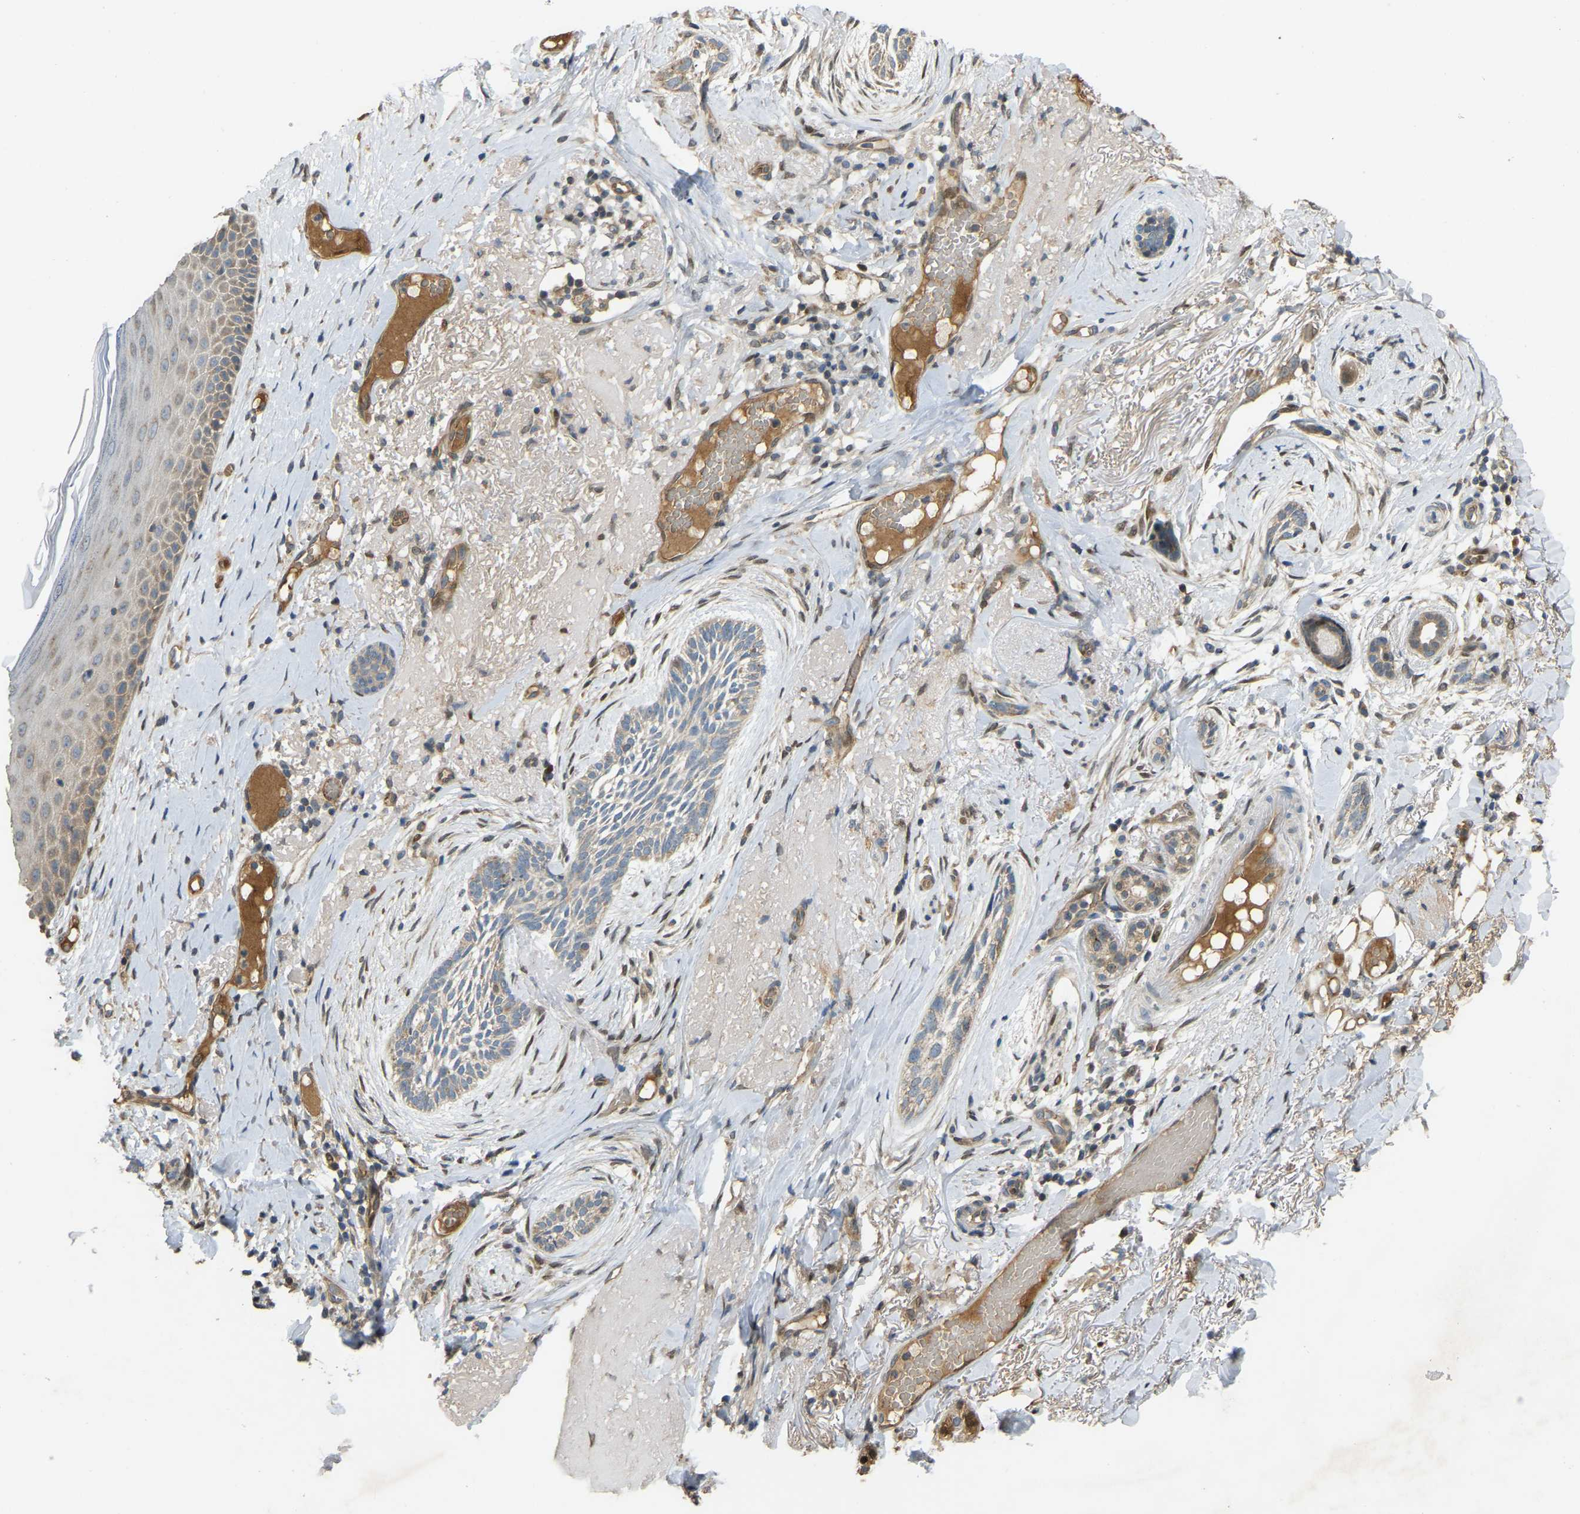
{"staining": {"intensity": "moderate", "quantity": ">75%", "location": "cytoplasmic/membranous"}, "tissue": "skin cancer", "cell_type": "Tumor cells", "image_type": "cancer", "snomed": [{"axis": "morphology", "description": "Basal cell carcinoma"}, {"axis": "topography", "description": "Skin"}], "caption": "Human basal cell carcinoma (skin) stained with a brown dye reveals moderate cytoplasmic/membranous positive expression in about >75% of tumor cells.", "gene": "C21orf91", "patient": {"sex": "female", "age": 88}}